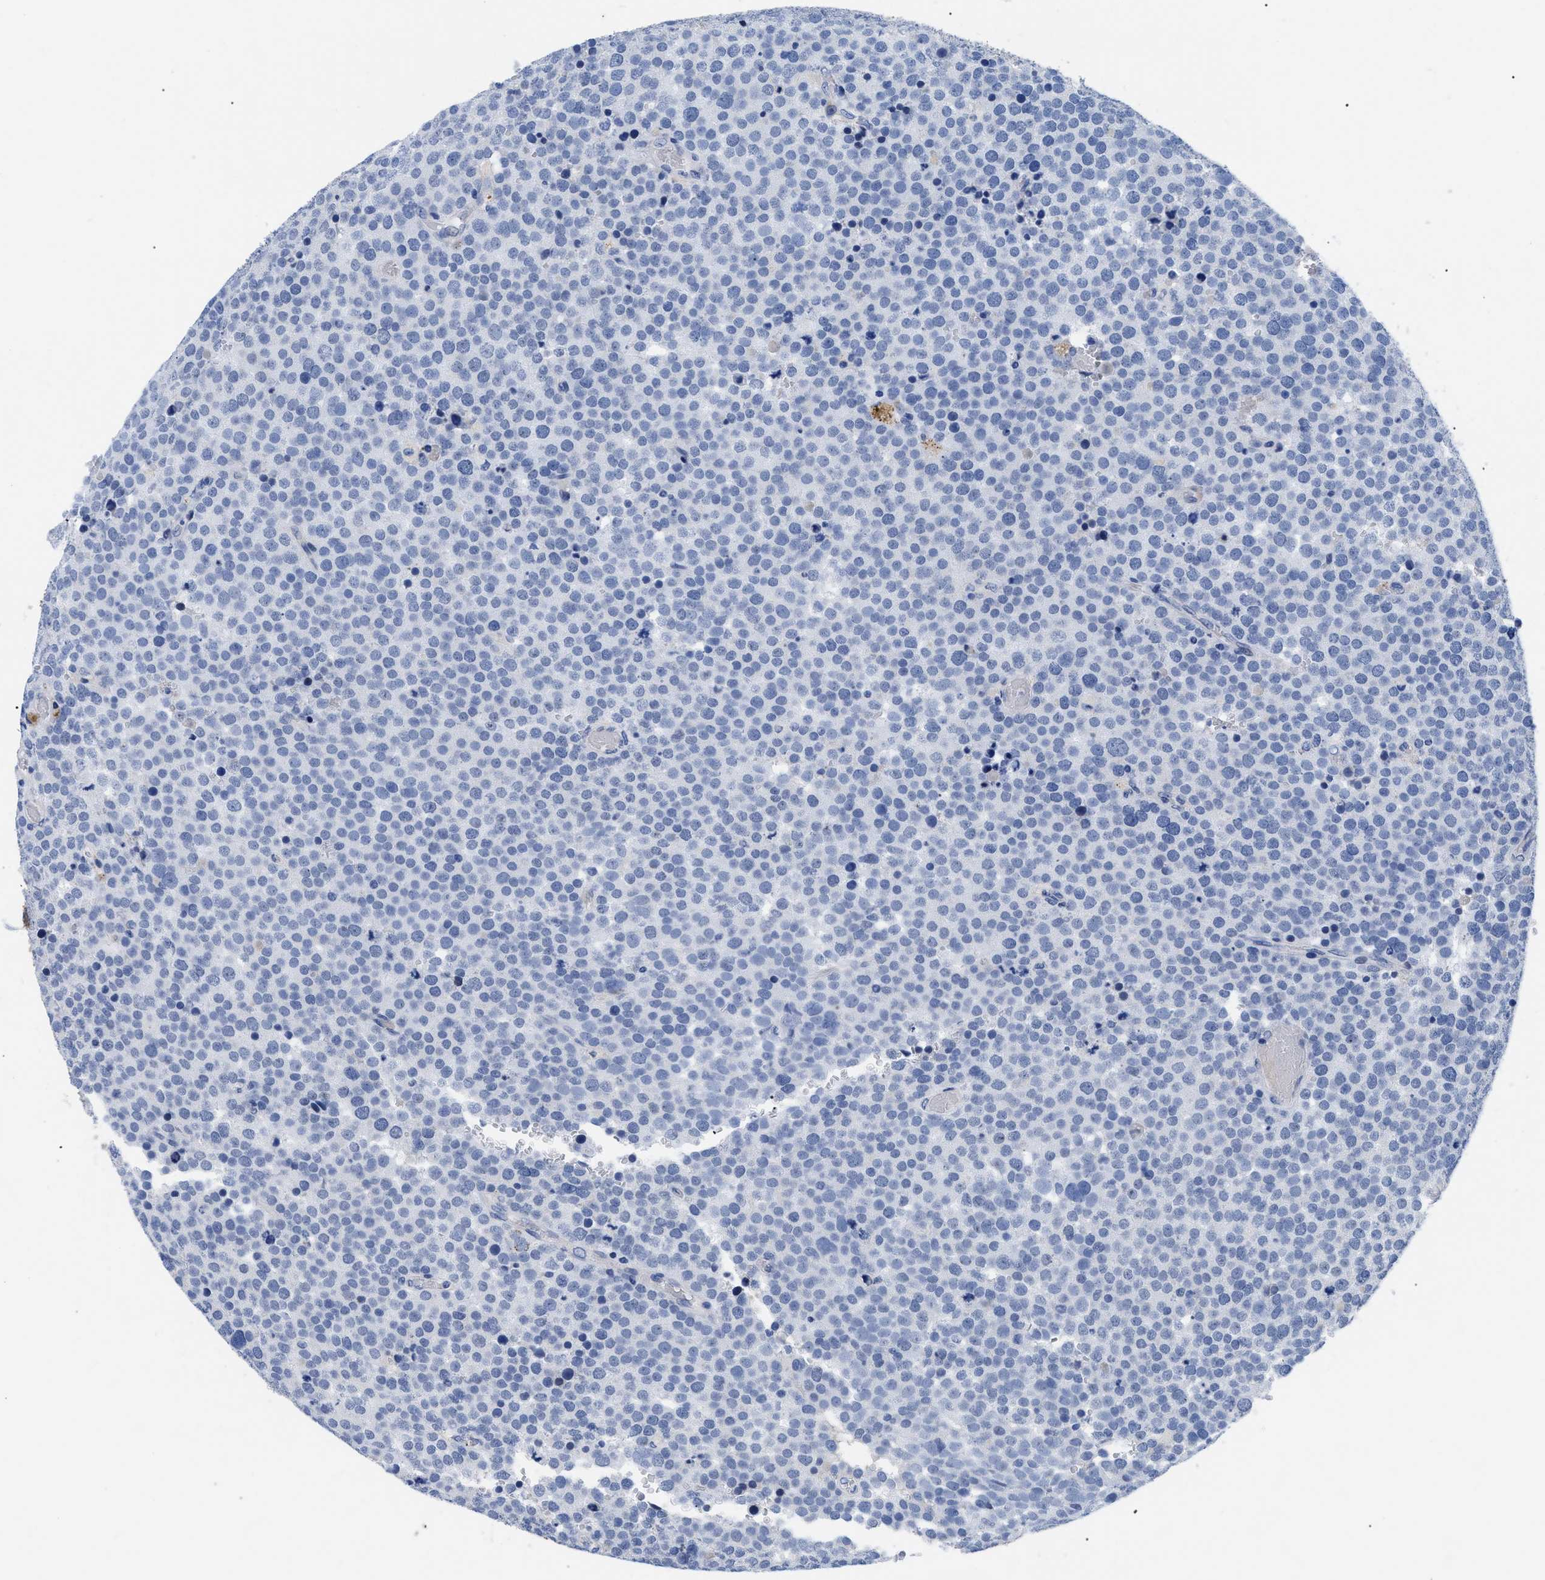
{"staining": {"intensity": "negative", "quantity": "none", "location": "none"}, "tissue": "testis cancer", "cell_type": "Tumor cells", "image_type": "cancer", "snomed": [{"axis": "morphology", "description": "Normal tissue, NOS"}, {"axis": "morphology", "description": "Seminoma, NOS"}, {"axis": "topography", "description": "Testis"}], "caption": "This is an immunohistochemistry (IHC) histopathology image of human testis cancer. There is no expression in tumor cells.", "gene": "TMEM68", "patient": {"sex": "male", "age": 71}}